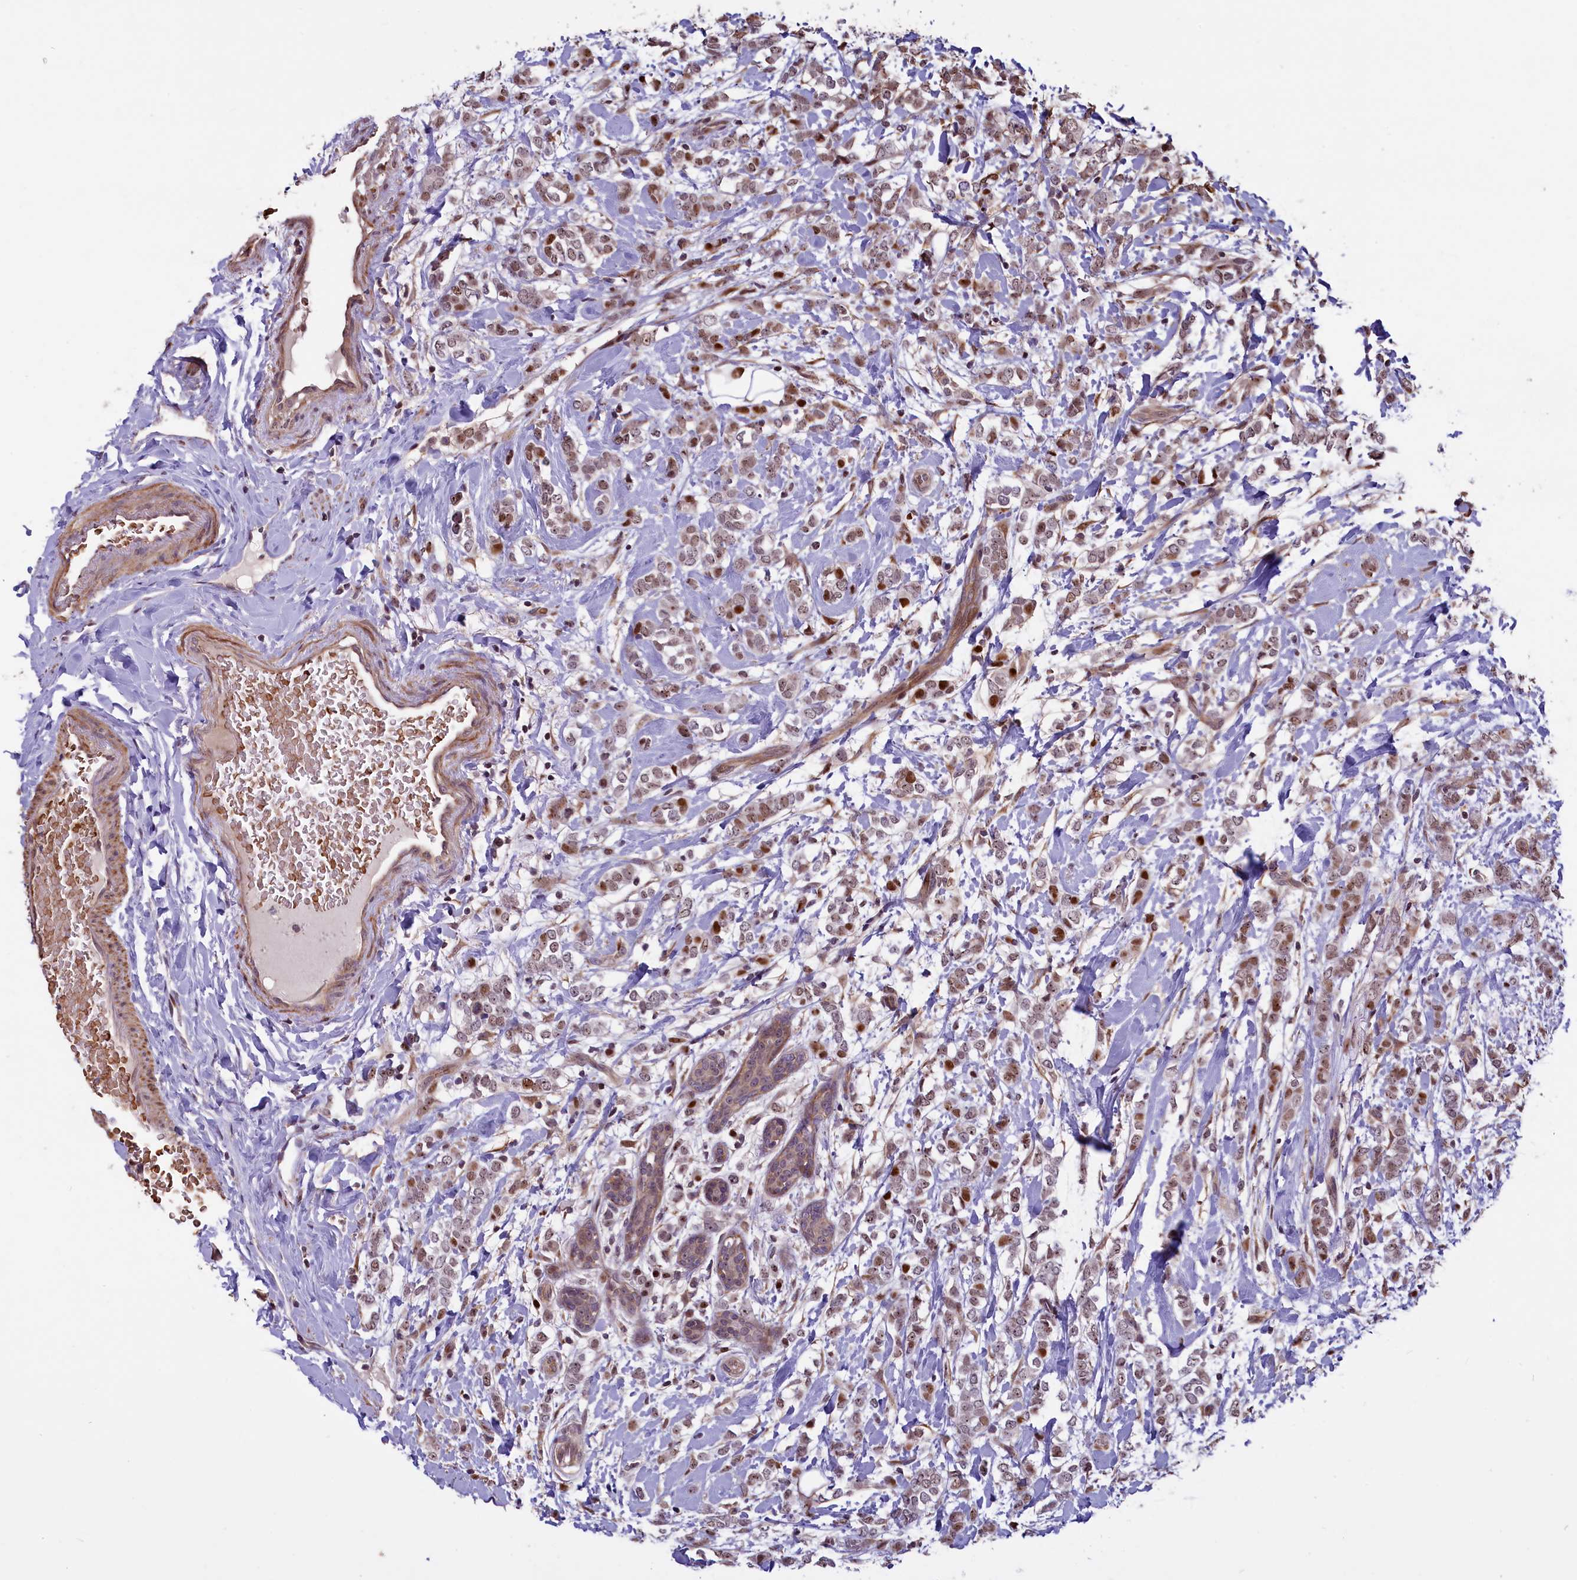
{"staining": {"intensity": "moderate", "quantity": ">75%", "location": "nuclear"}, "tissue": "breast cancer", "cell_type": "Tumor cells", "image_type": "cancer", "snomed": [{"axis": "morphology", "description": "Normal tissue, NOS"}, {"axis": "morphology", "description": "Lobular carcinoma"}, {"axis": "topography", "description": "Breast"}], "caption": "Immunohistochemical staining of lobular carcinoma (breast) demonstrates moderate nuclear protein expression in about >75% of tumor cells.", "gene": "SHFL", "patient": {"sex": "female", "age": 47}}